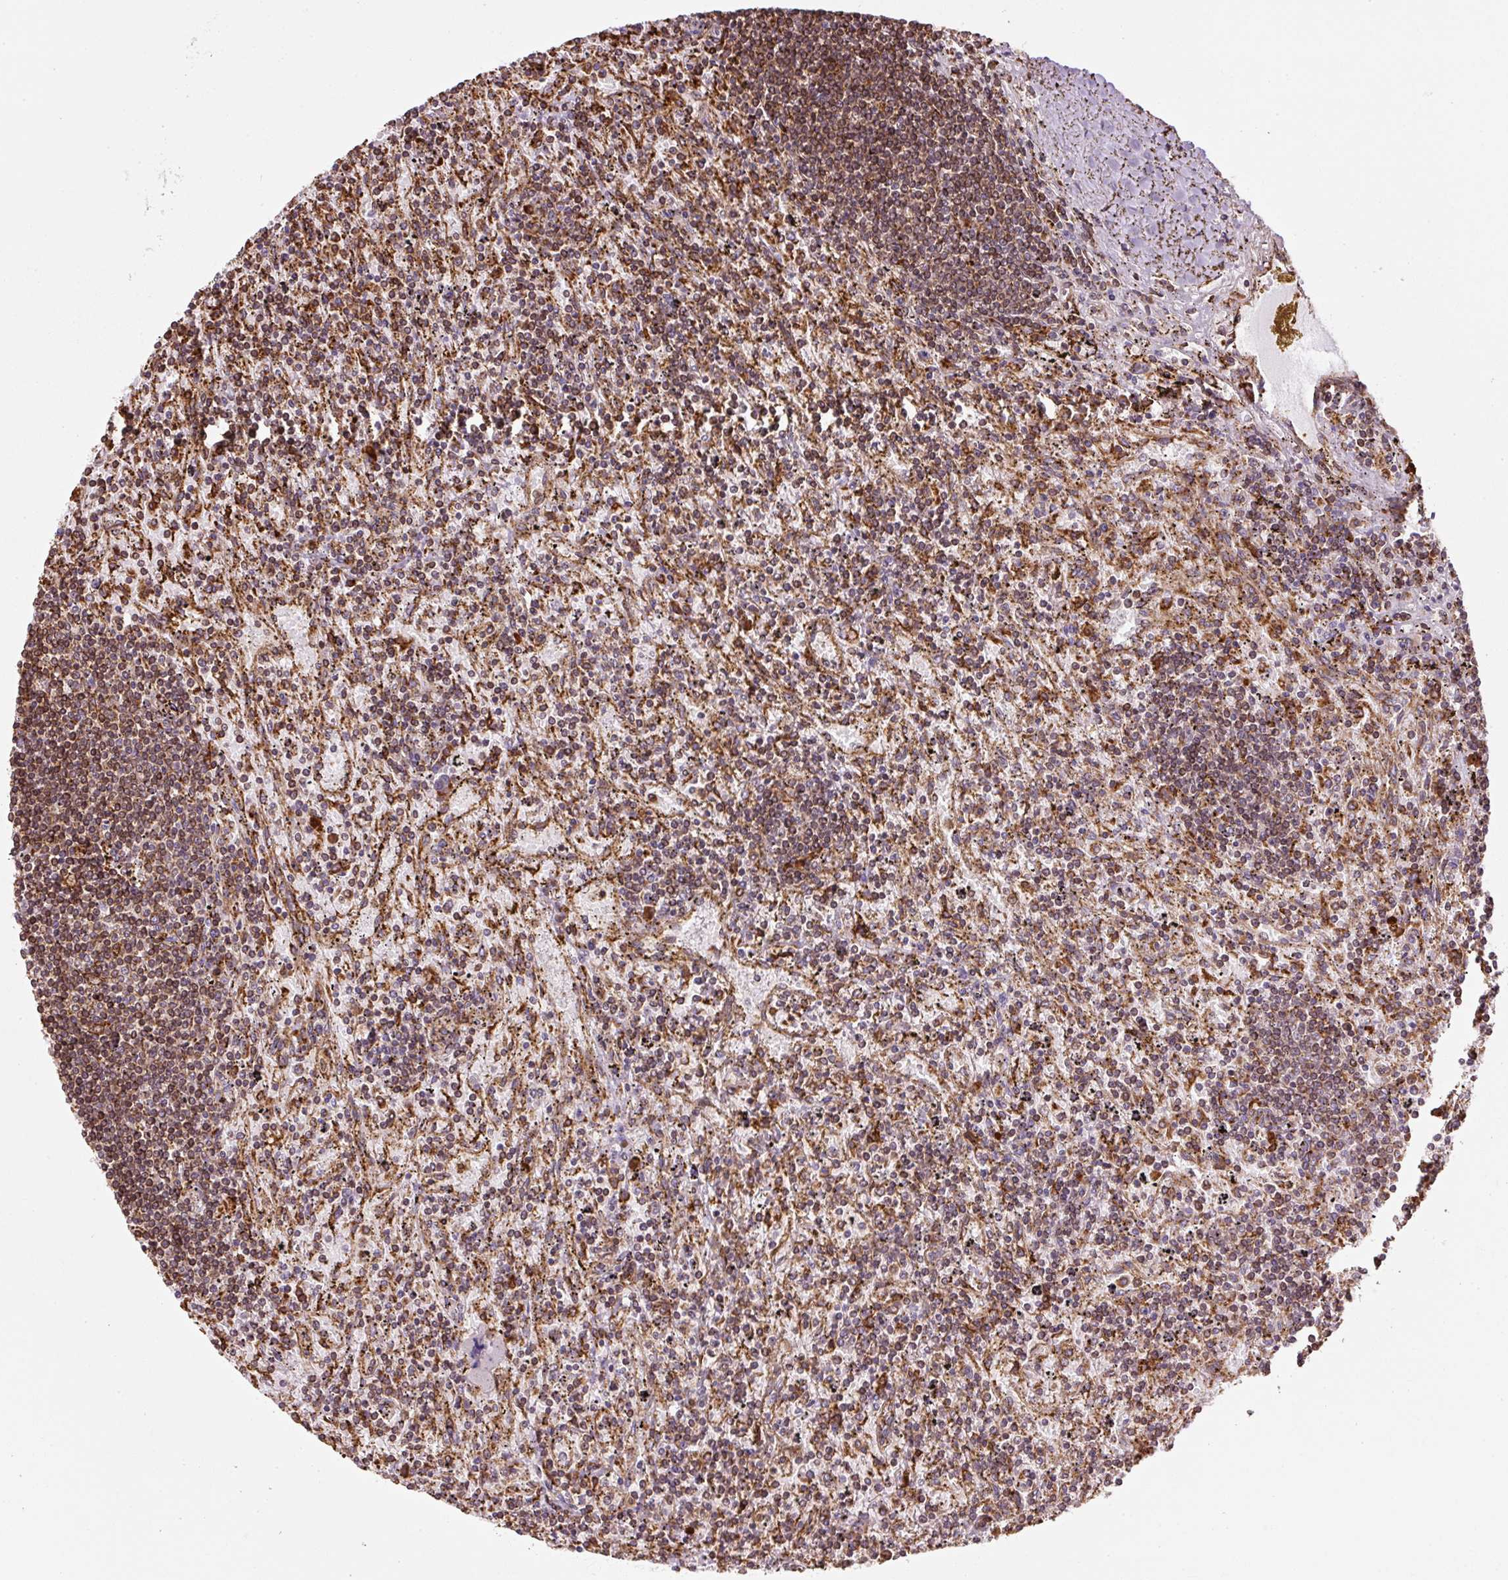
{"staining": {"intensity": "moderate", "quantity": ">75%", "location": "cytoplasmic/membranous"}, "tissue": "lymphoma", "cell_type": "Tumor cells", "image_type": "cancer", "snomed": [{"axis": "morphology", "description": "Malignant lymphoma, non-Hodgkin's type, Low grade"}, {"axis": "topography", "description": "Spleen"}], "caption": "Lymphoma tissue demonstrates moderate cytoplasmic/membranous staining in about >75% of tumor cells, visualized by immunohistochemistry.", "gene": "PRKCSH", "patient": {"sex": "male", "age": 76}}